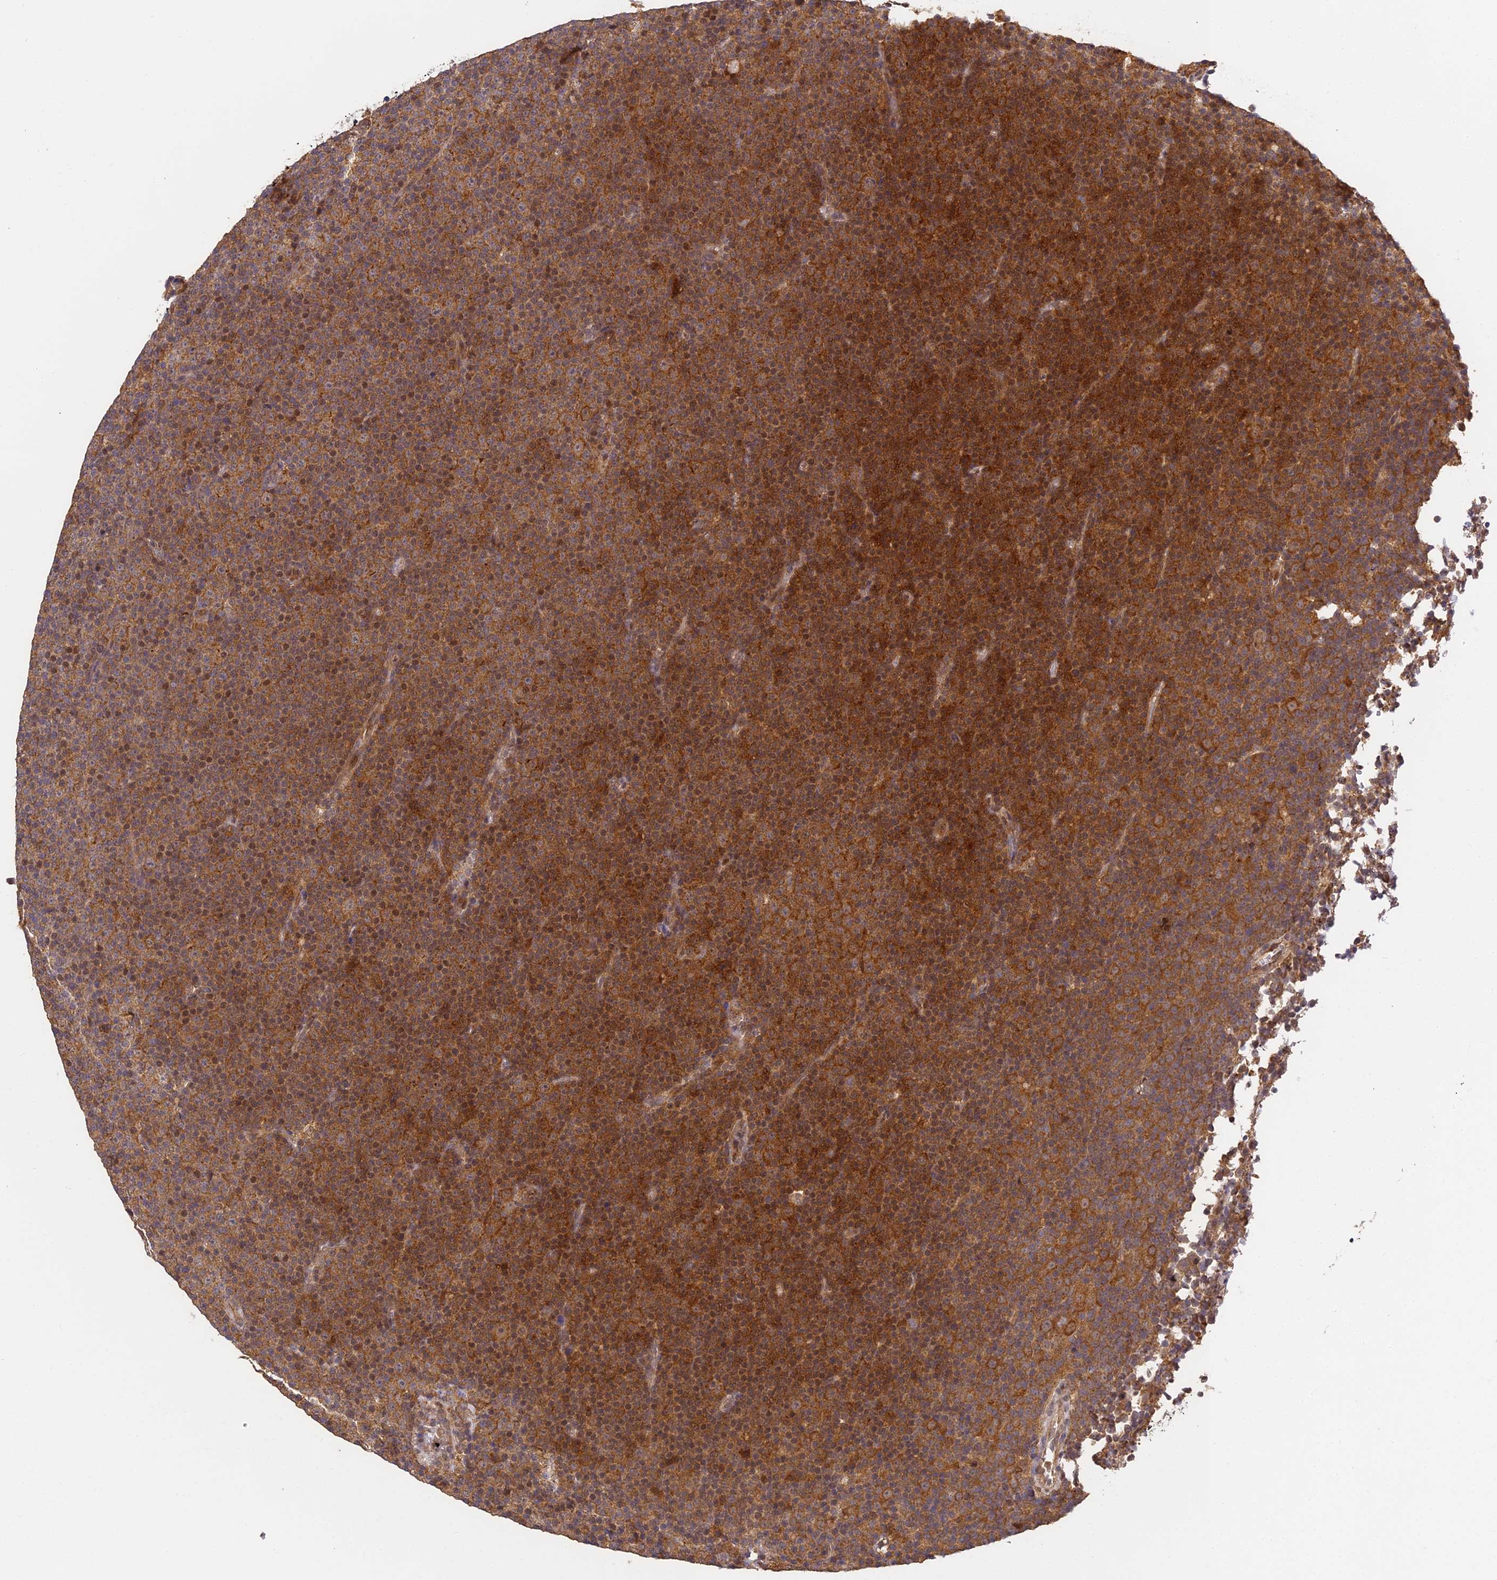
{"staining": {"intensity": "weak", "quantity": ">75%", "location": "cytoplasmic/membranous"}, "tissue": "lymphoma", "cell_type": "Tumor cells", "image_type": "cancer", "snomed": [{"axis": "morphology", "description": "Malignant lymphoma, non-Hodgkin's type, Low grade"}, {"axis": "topography", "description": "Lymph node"}], "caption": "Immunohistochemical staining of lymphoma reveals weak cytoplasmic/membranous protein positivity in approximately >75% of tumor cells.", "gene": "ZNF443", "patient": {"sex": "female", "age": 67}}